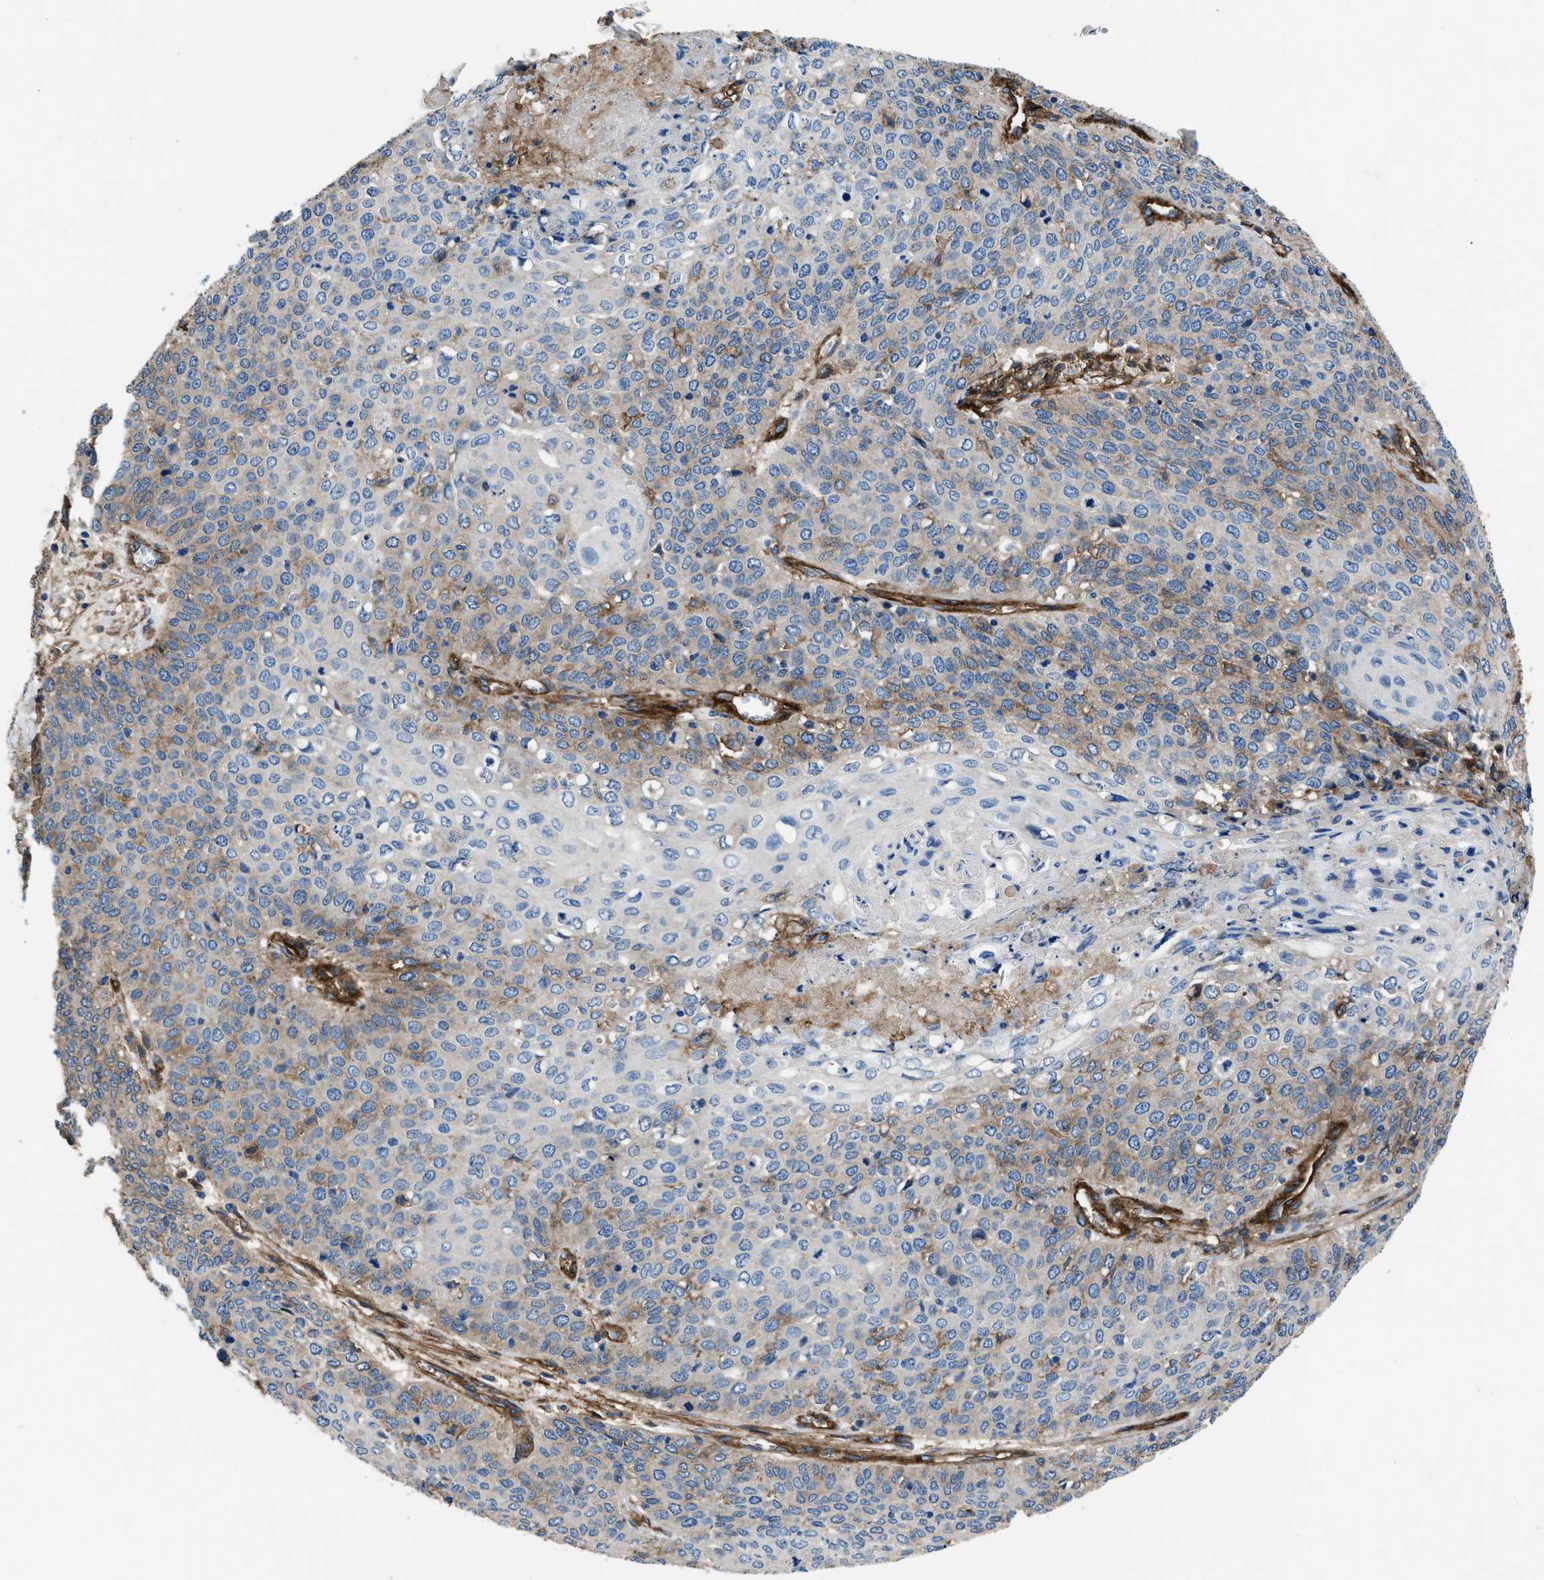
{"staining": {"intensity": "weak", "quantity": "25%-75%", "location": "cytoplasmic/membranous"}, "tissue": "cervical cancer", "cell_type": "Tumor cells", "image_type": "cancer", "snomed": [{"axis": "morphology", "description": "Squamous cell carcinoma, NOS"}, {"axis": "topography", "description": "Cervix"}], "caption": "Immunohistochemistry staining of cervical squamous cell carcinoma, which shows low levels of weak cytoplasmic/membranous staining in approximately 25%-75% of tumor cells indicating weak cytoplasmic/membranous protein expression. The staining was performed using DAB (3,3'-diaminobenzidine) (brown) for protein detection and nuclei were counterstained in hematoxylin (blue).", "gene": "CD276", "patient": {"sex": "female", "age": 39}}